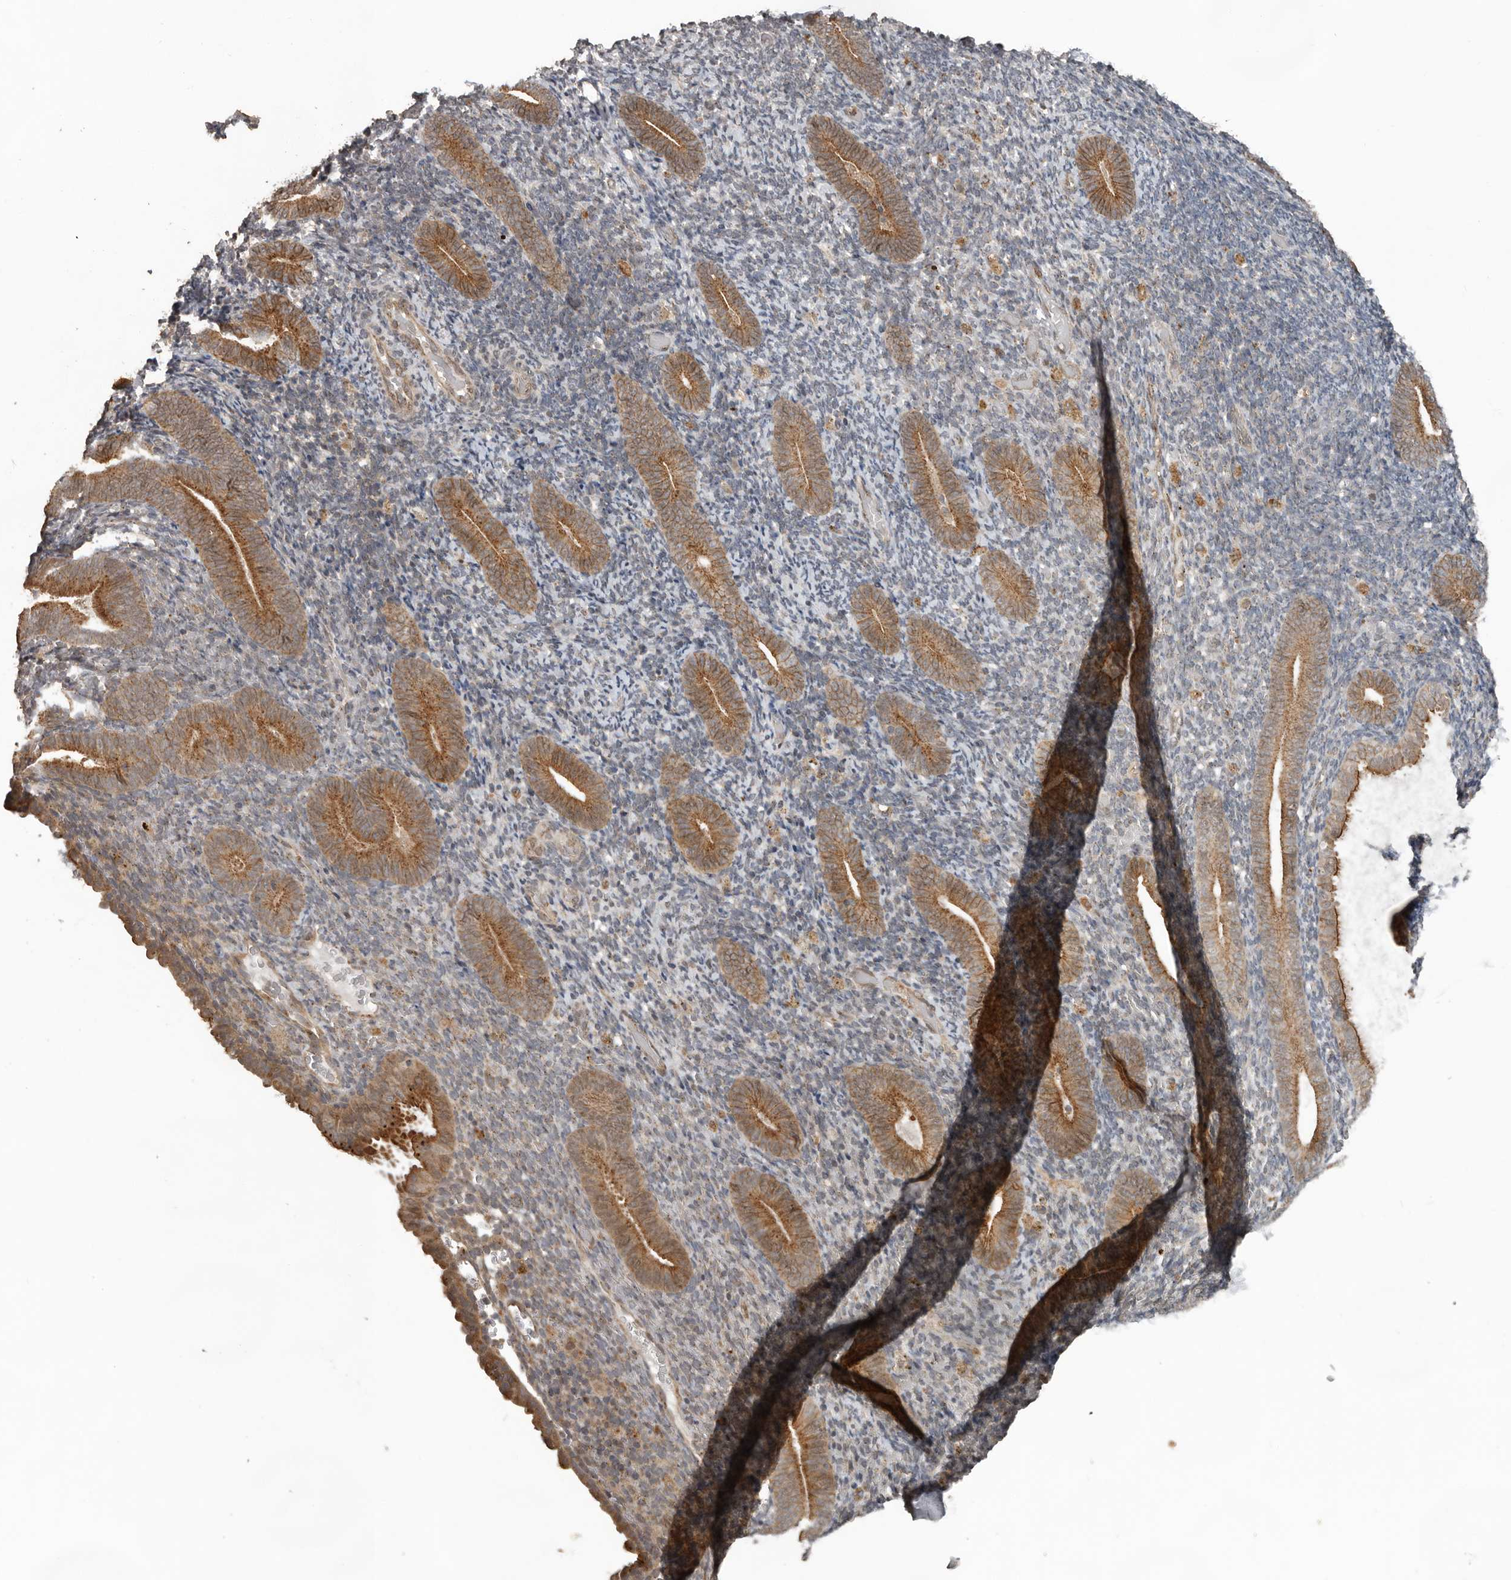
{"staining": {"intensity": "weak", "quantity": "25%-75%", "location": "cytoplasmic/membranous"}, "tissue": "endometrium", "cell_type": "Cells in endometrial stroma", "image_type": "normal", "snomed": [{"axis": "morphology", "description": "Normal tissue, NOS"}, {"axis": "topography", "description": "Endometrium"}], "caption": "About 25%-75% of cells in endometrial stroma in normal human endometrium demonstrate weak cytoplasmic/membranous protein positivity as visualized by brown immunohistochemical staining.", "gene": "CEP350", "patient": {"sex": "female", "age": 51}}